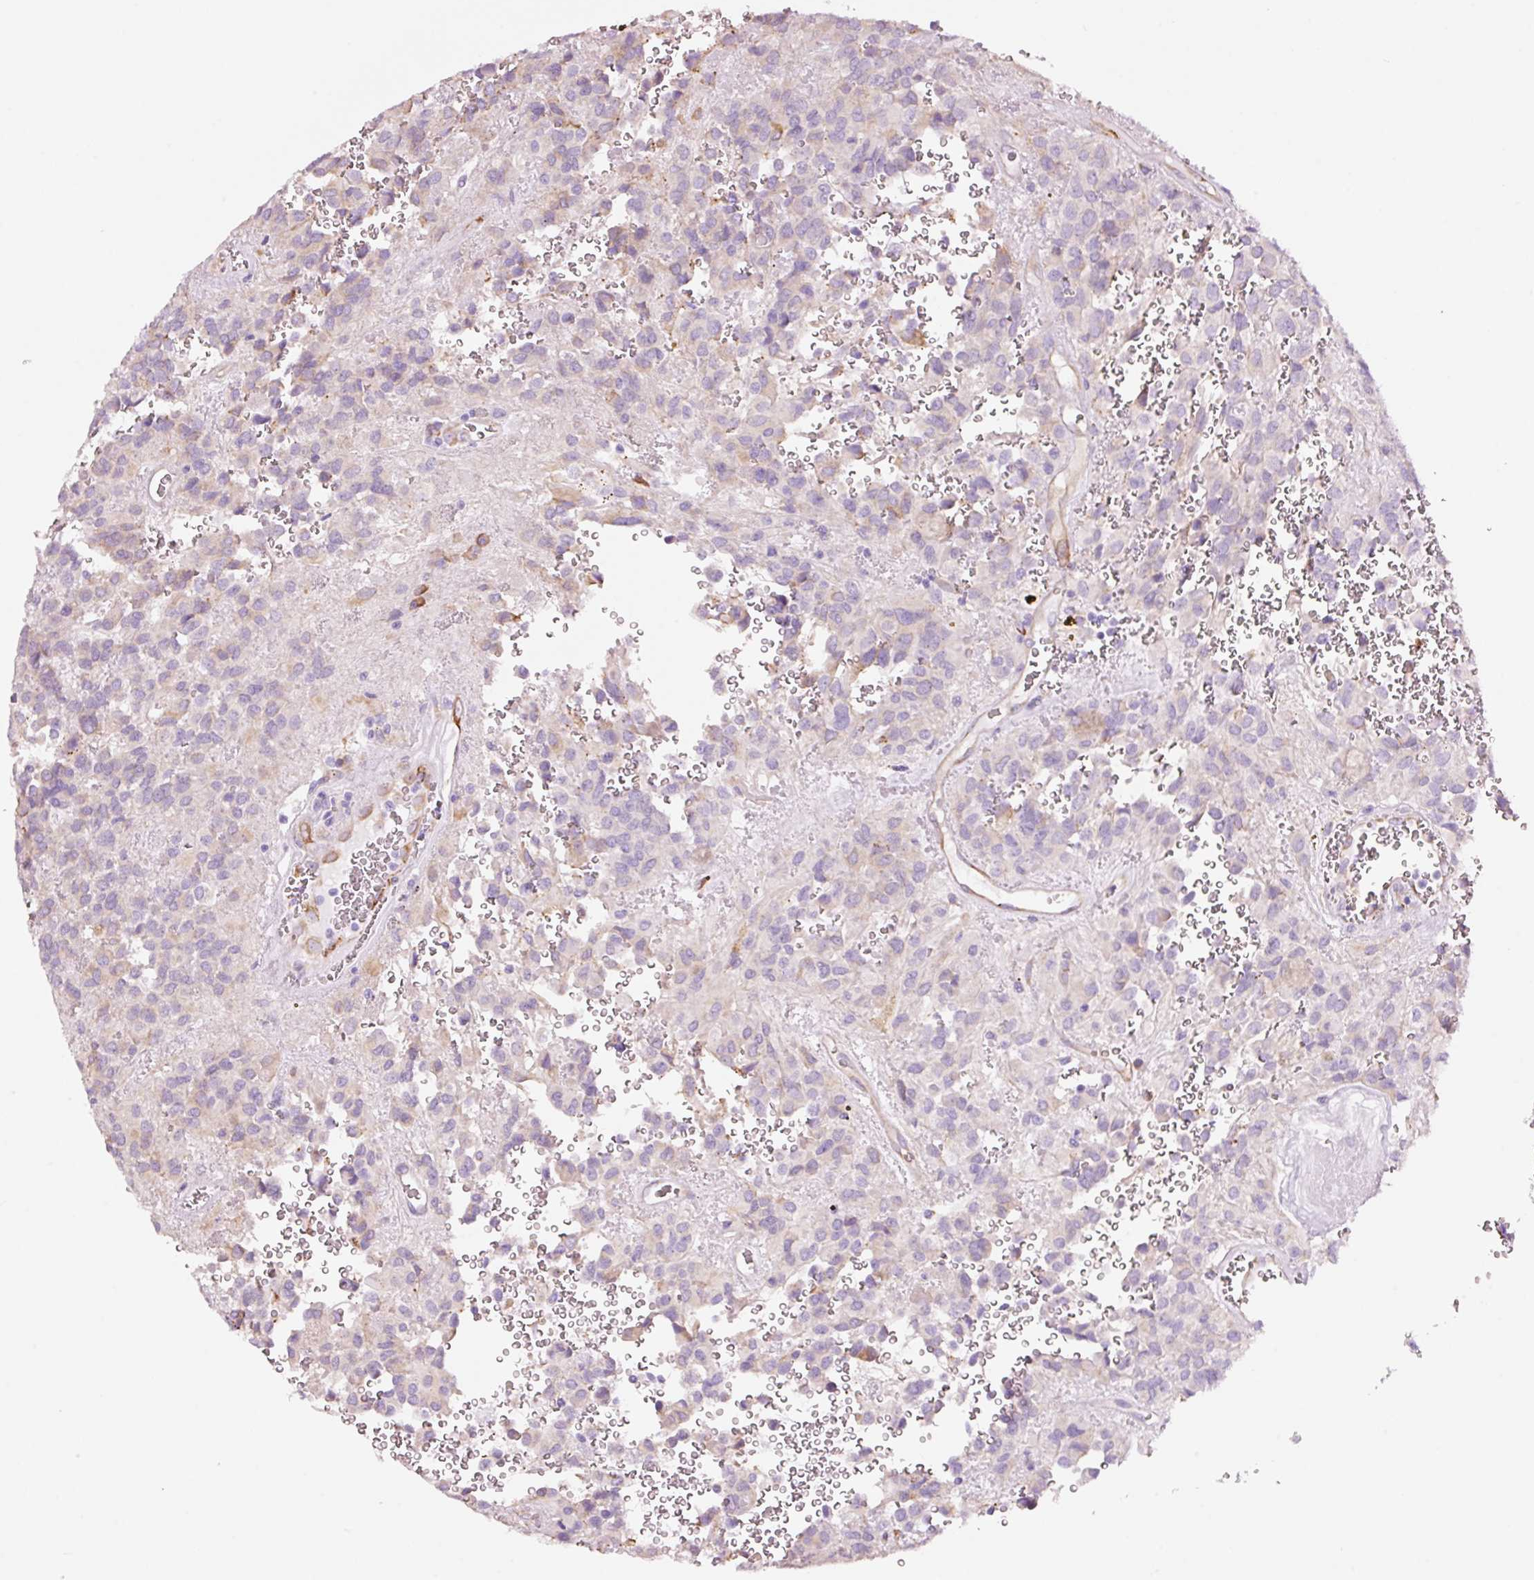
{"staining": {"intensity": "weak", "quantity": "<25%", "location": "cytoplasmic/membranous"}, "tissue": "glioma", "cell_type": "Tumor cells", "image_type": "cancer", "snomed": [{"axis": "morphology", "description": "Glioma, malignant, Low grade"}, {"axis": "topography", "description": "Brain"}], "caption": "Protein analysis of glioma demonstrates no significant expression in tumor cells.", "gene": "GCG", "patient": {"sex": "male", "age": 56}}